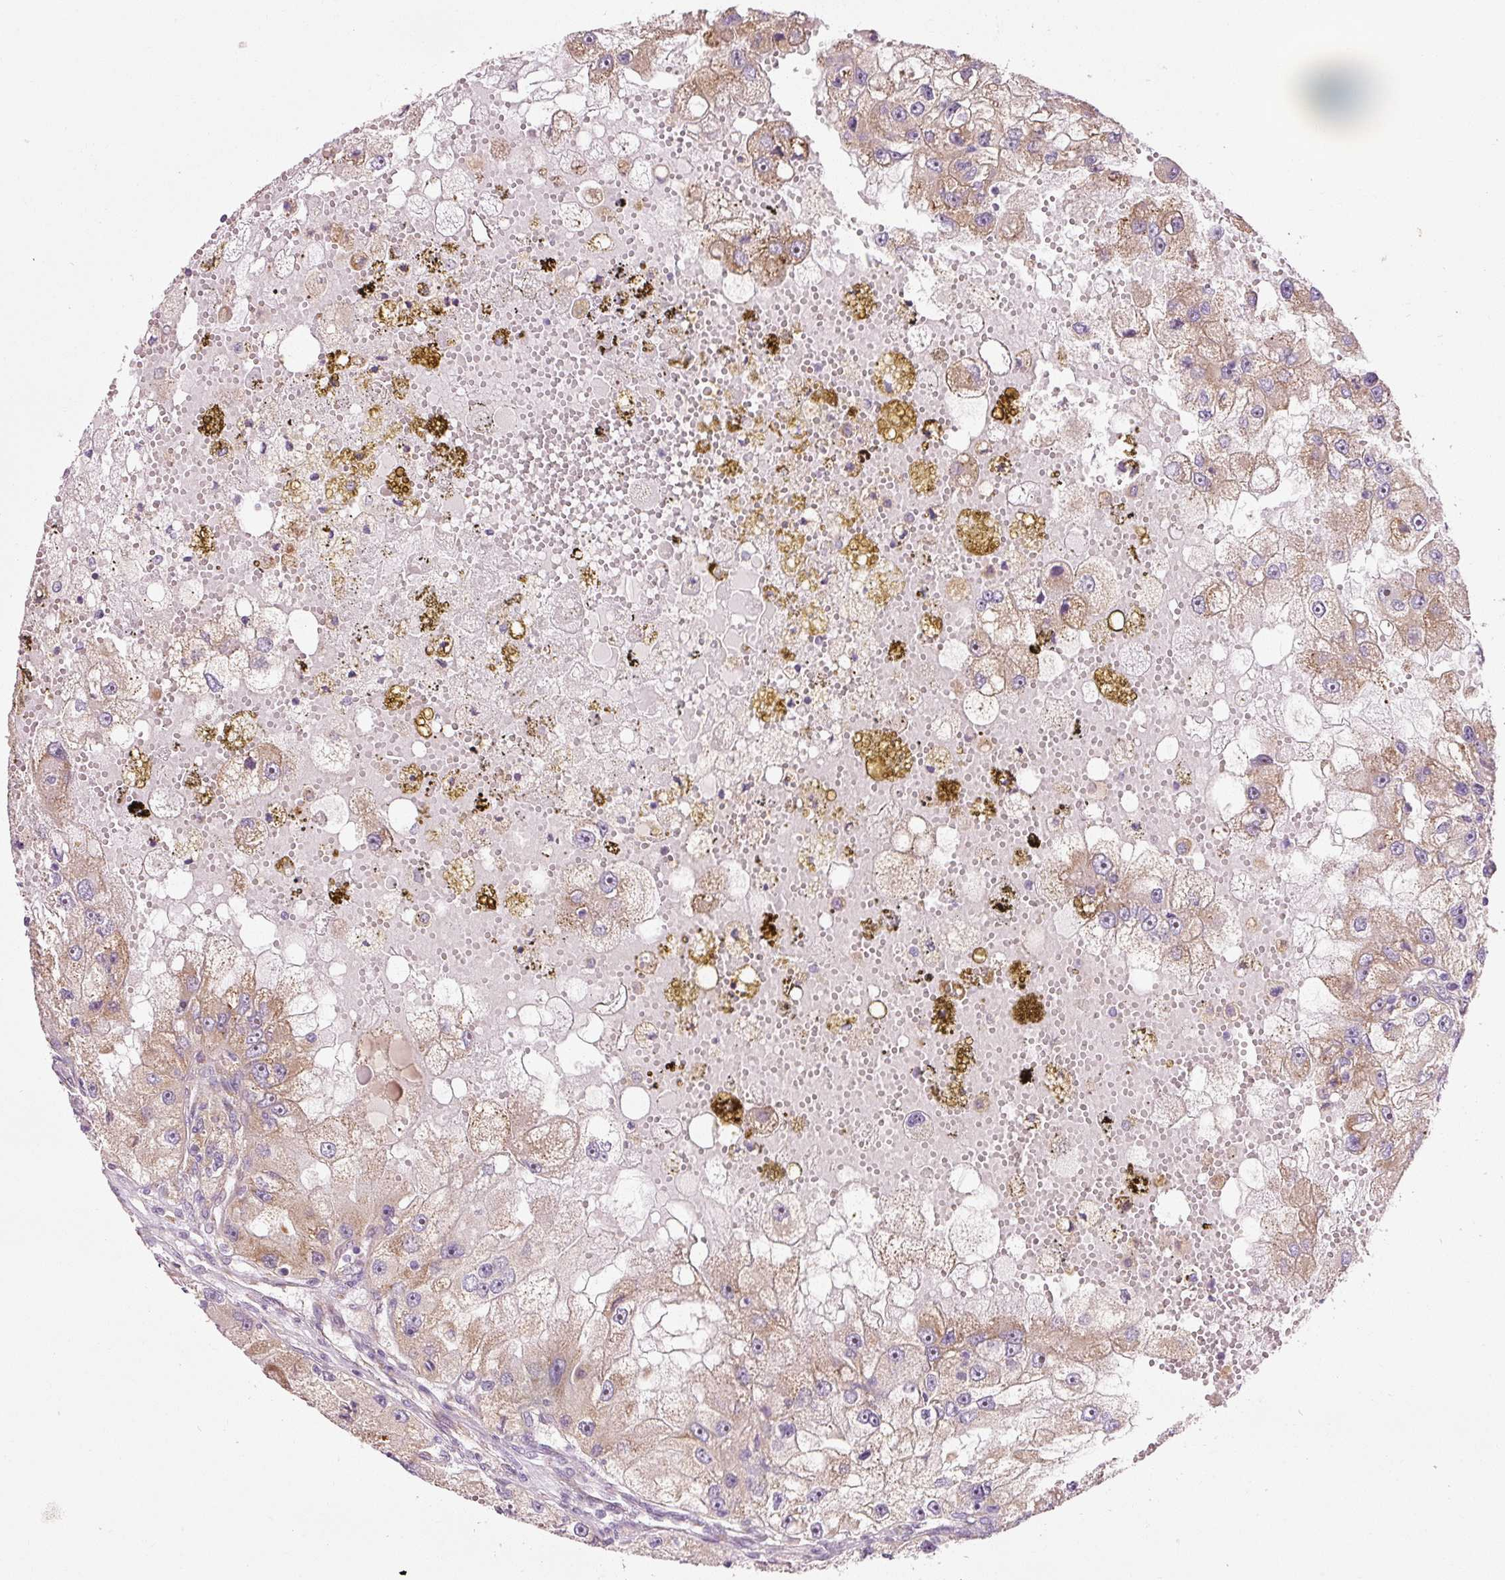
{"staining": {"intensity": "moderate", "quantity": ">75%", "location": "cytoplasmic/membranous"}, "tissue": "renal cancer", "cell_type": "Tumor cells", "image_type": "cancer", "snomed": [{"axis": "morphology", "description": "Adenocarcinoma, NOS"}, {"axis": "topography", "description": "Kidney"}], "caption": "Tumor cells reveal moderate cytoplasmic/membranous expression in about >75% of cells in renal cancer.", "gene": "RPL10A", "patient": {"sex": "male", "age": 63}}